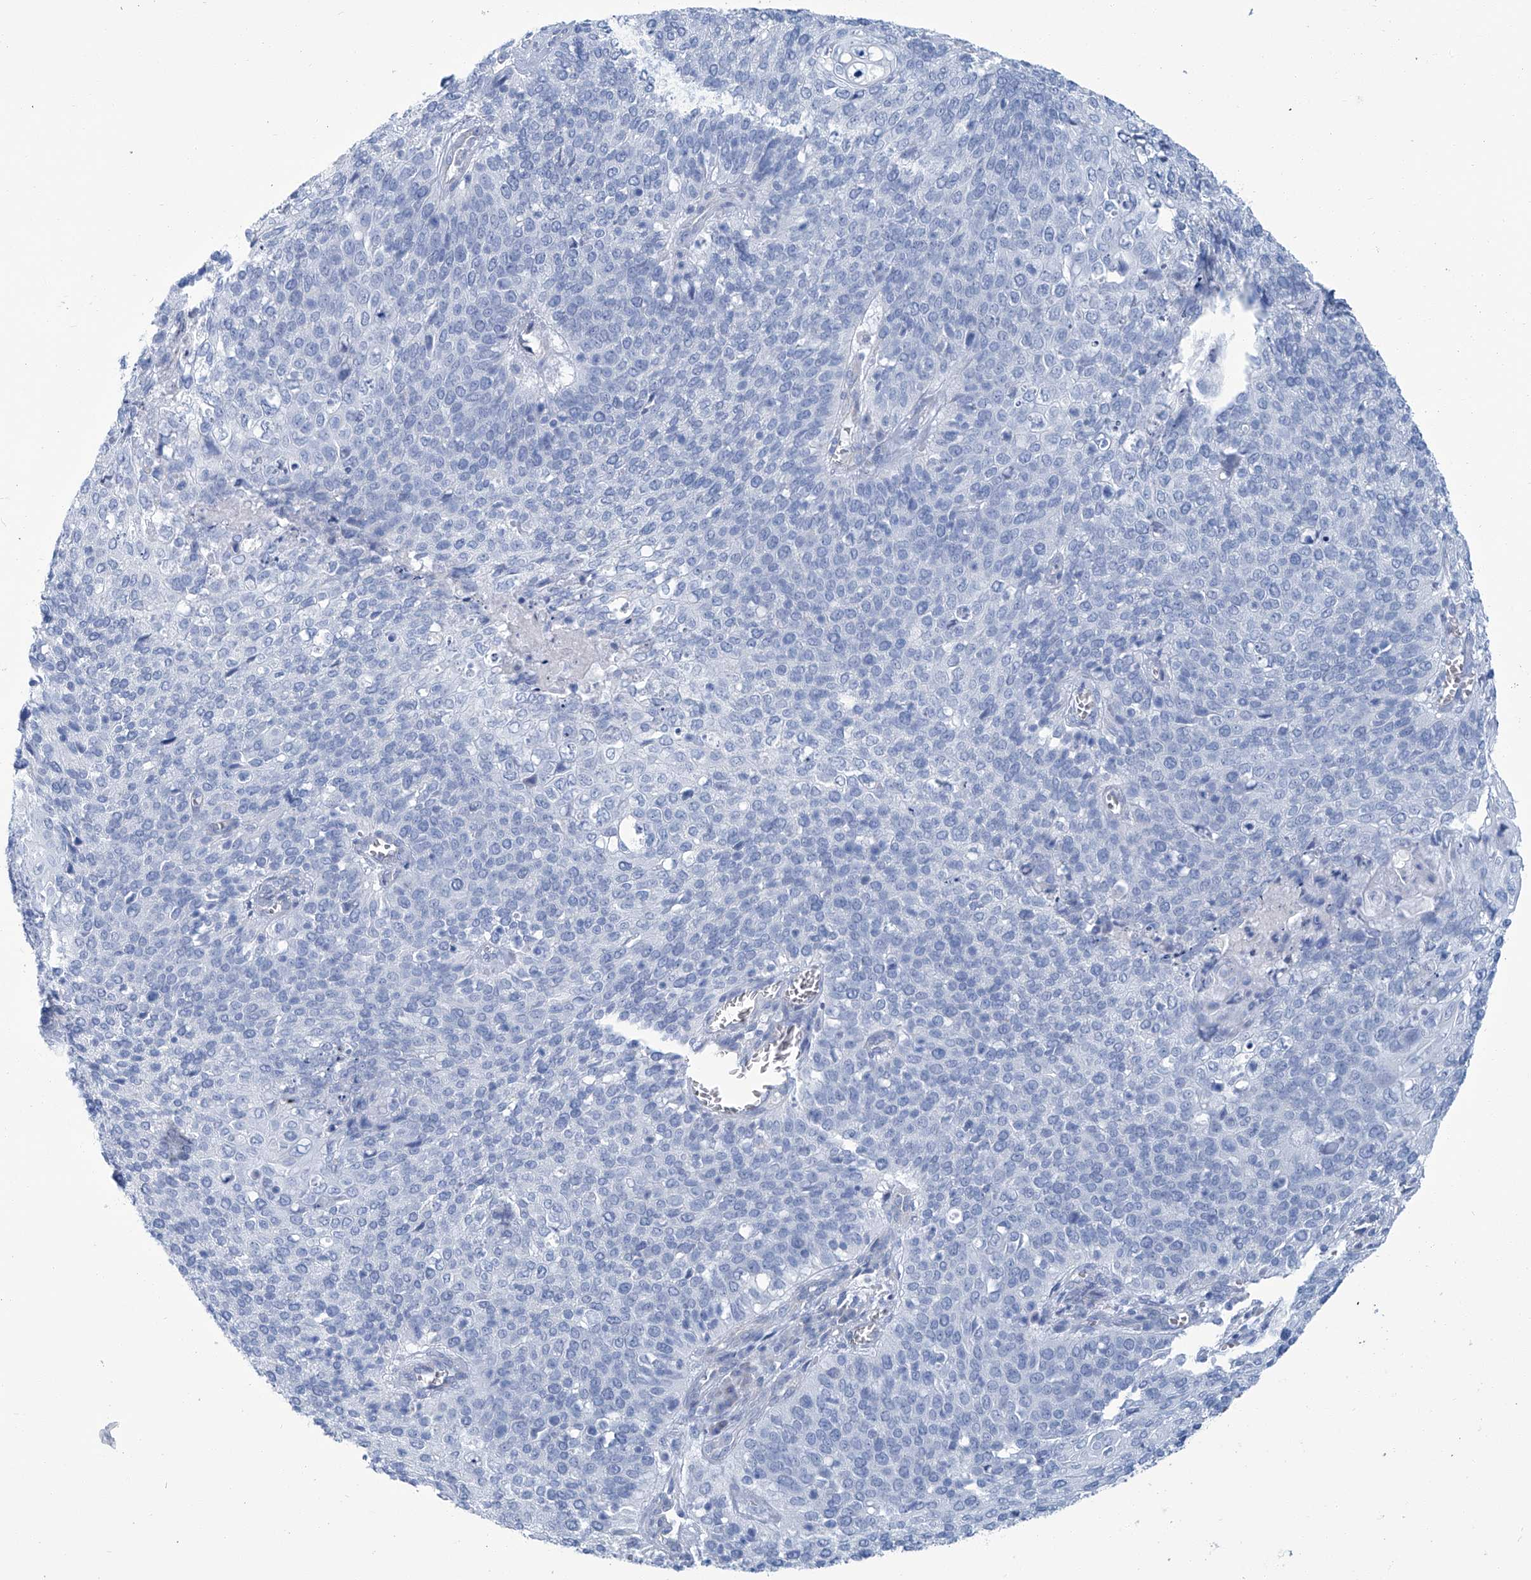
{"staining": {"intensity": "negative", "quantity": "none", "location": "none"}, "tissue": "cervical cancer", "cell_type": "Tumor cells", "image_type": "cancer", "snomed": [{"axis": "morphology", "description": "Squamous cell carcinoma, NOS"}, {"axis": "topography", "description": "Cervix"}], "caption": "The immunohistochemistry (IHC) micrograph has no significant positivity in tumor cells of cervical cancer (squamous cell carcinoma) tissue.", "gene": "PFKL", "patient": {"sex": "female", "age": 39}}